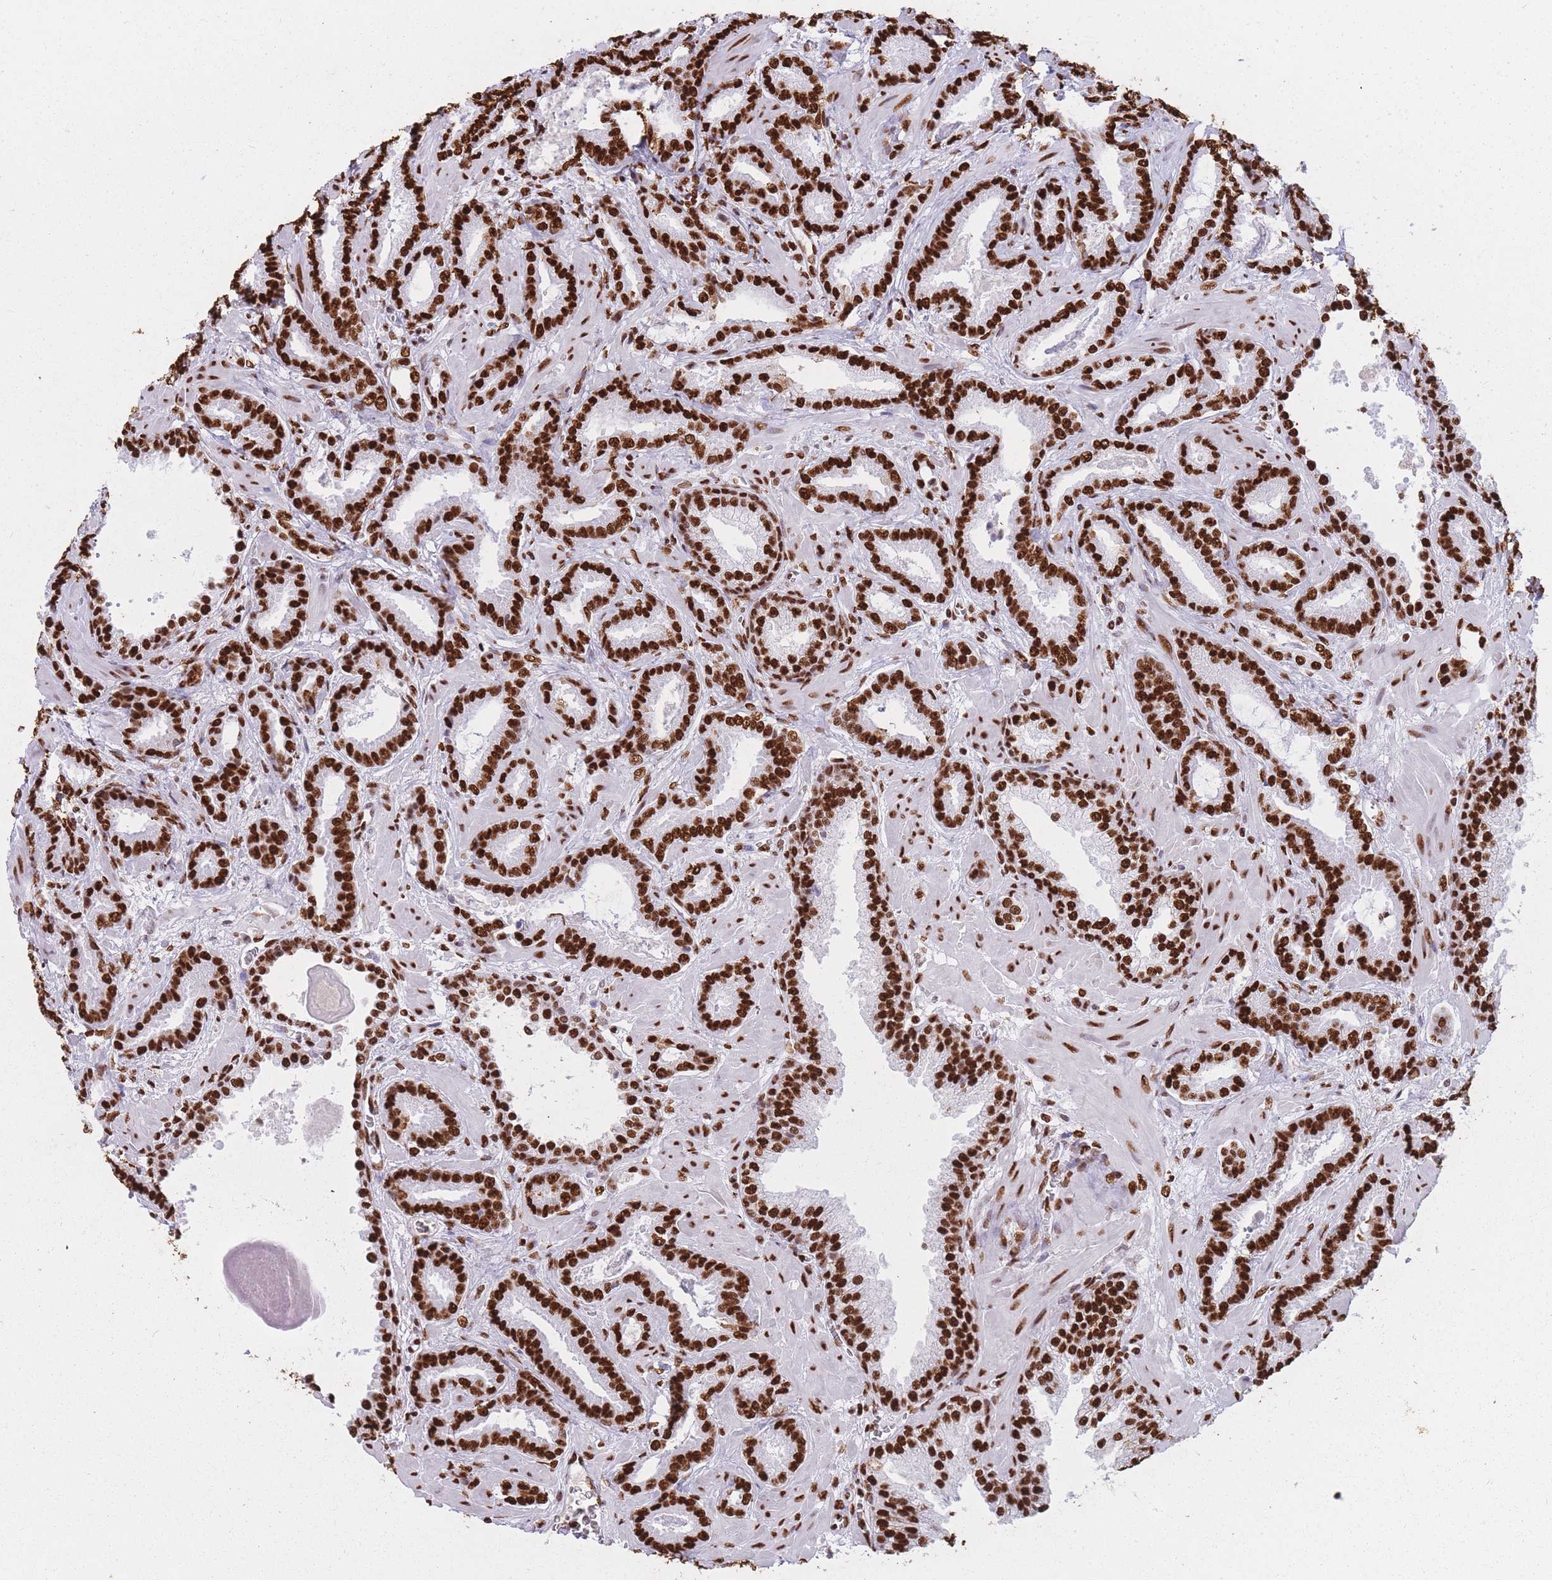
{"staining": {"intensity": "strong", "quantity": ">75%", "location": "nuclear"}, "tissue": "prostate cancer", "cell_type": "Tumor cells", "image_type": "cancer", "snomed": [{"axis": "morphology", "description": "Adenocarcinoma, Low grade"}, {"axis": "topography", "description": "Prostate"}], "caption": "IHC staining of prostate cancer (adenocarcinoma (low-grade)), which displays high levels of strong nuclear positivity in approximately >75% of tumor cells indicating strong nuclear protein expression. The staining was performed using DAB (3,3'-diaminobenzidine) (brown) for protein detection and nuclei were counterstained in hematoxylin (blue).", "gene": "HNRNPUL1", "patient": {"sex": "male", "age": 62}}